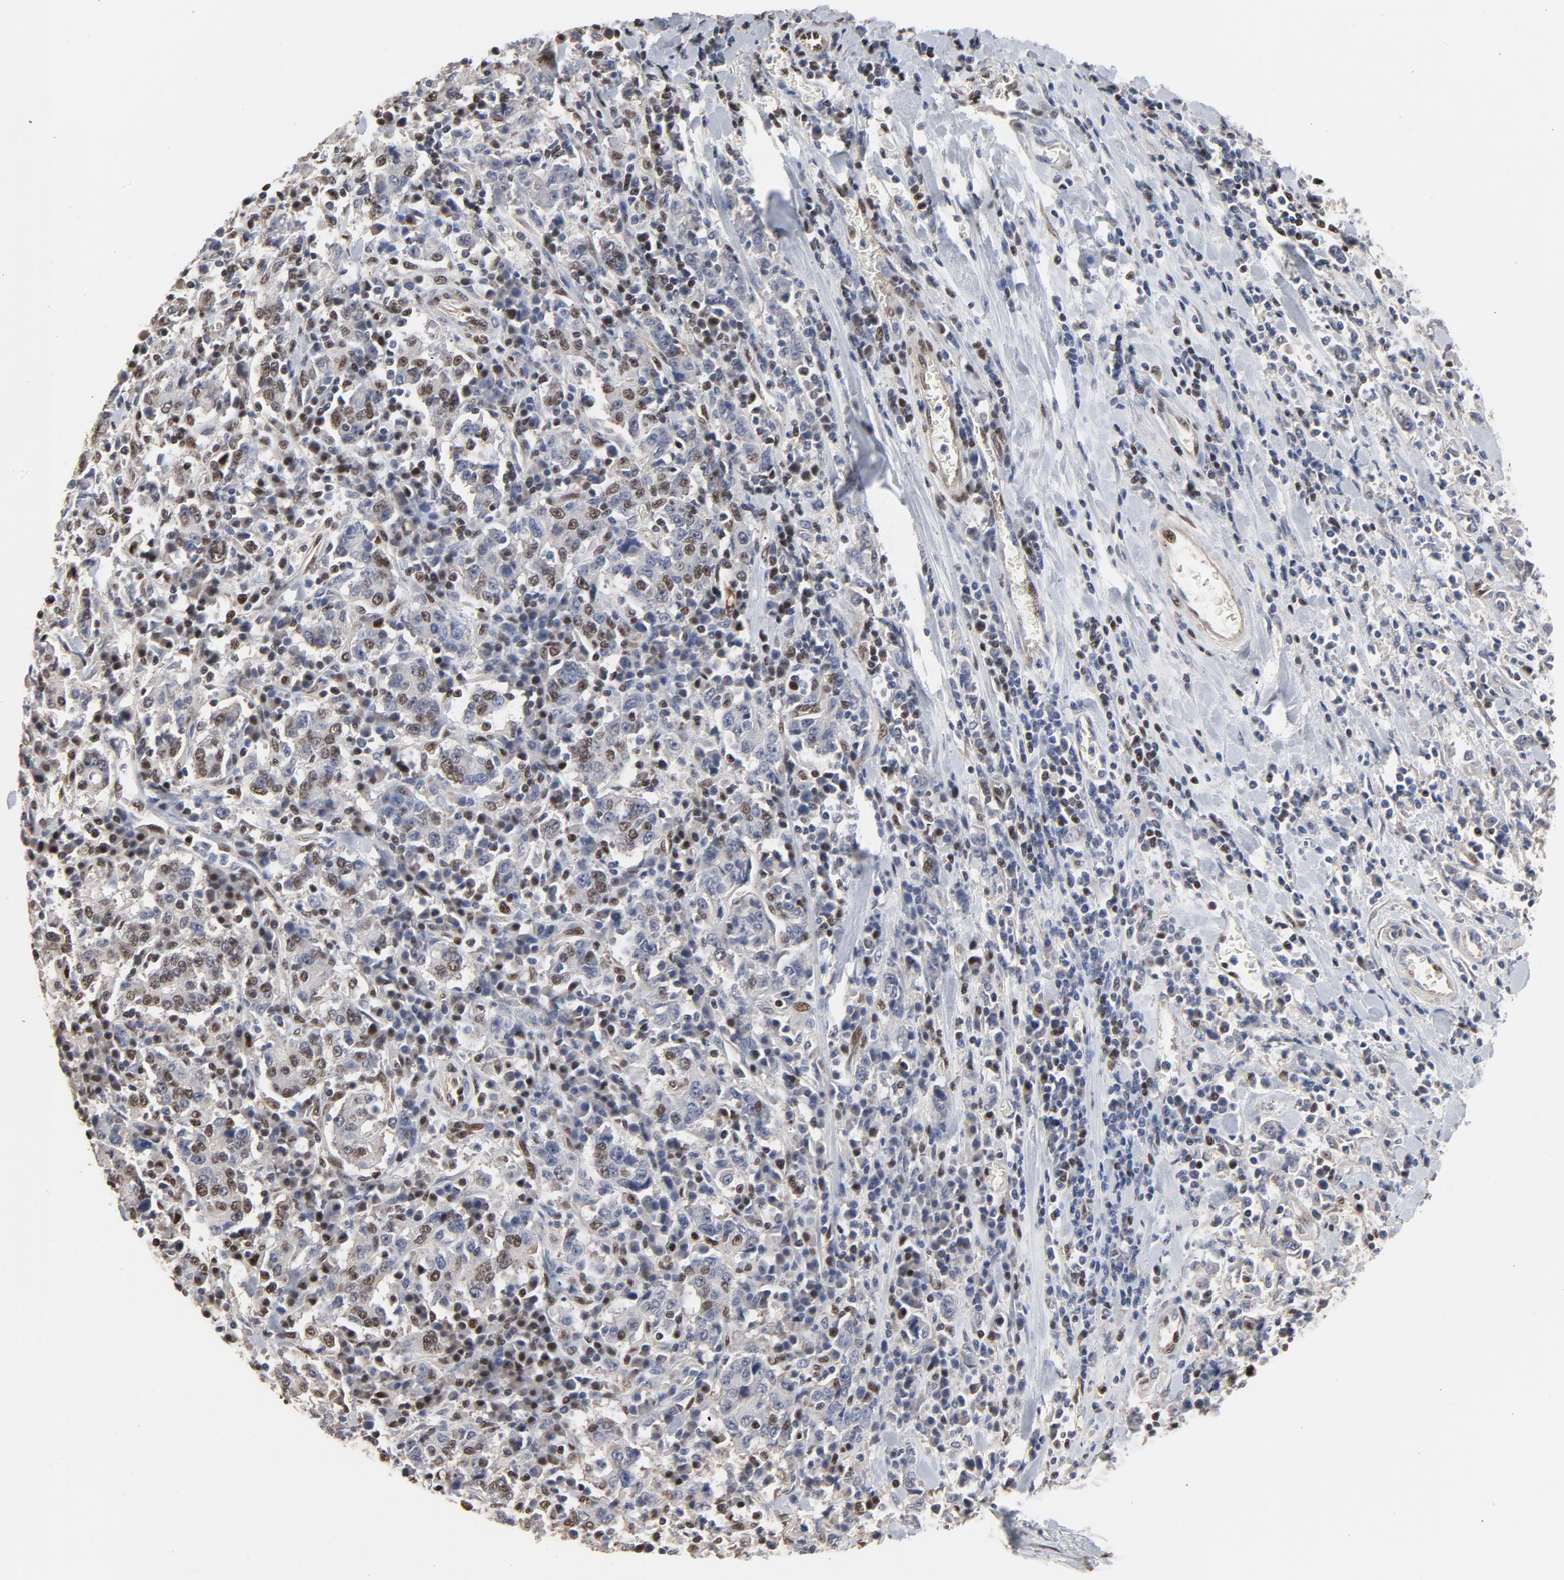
{"staining": {"intensity": "moderate", "quantity": "25%-75%", "location": "nuclear"}, "tissue": "stomach cancer", "cell_type": "Tumor cells", "image_type": "cancer", "snomed": [{"axis": "morphology", "description": "Normal tissue, NOS"}, {"axis": "morphology", "description": "Adenocarcinoma, NOS"}, {"axis": "topography", "description": "Stomach, upper"}, {"axis": "topography", "description": "Stomach"}], "caption": "Human stomach cancer (adenocarcinoma) stained with a protein marker shows moderate staining in tumor cells.", "gene": "TP53RK", "patient": {"sex": "male", "age": 59}}